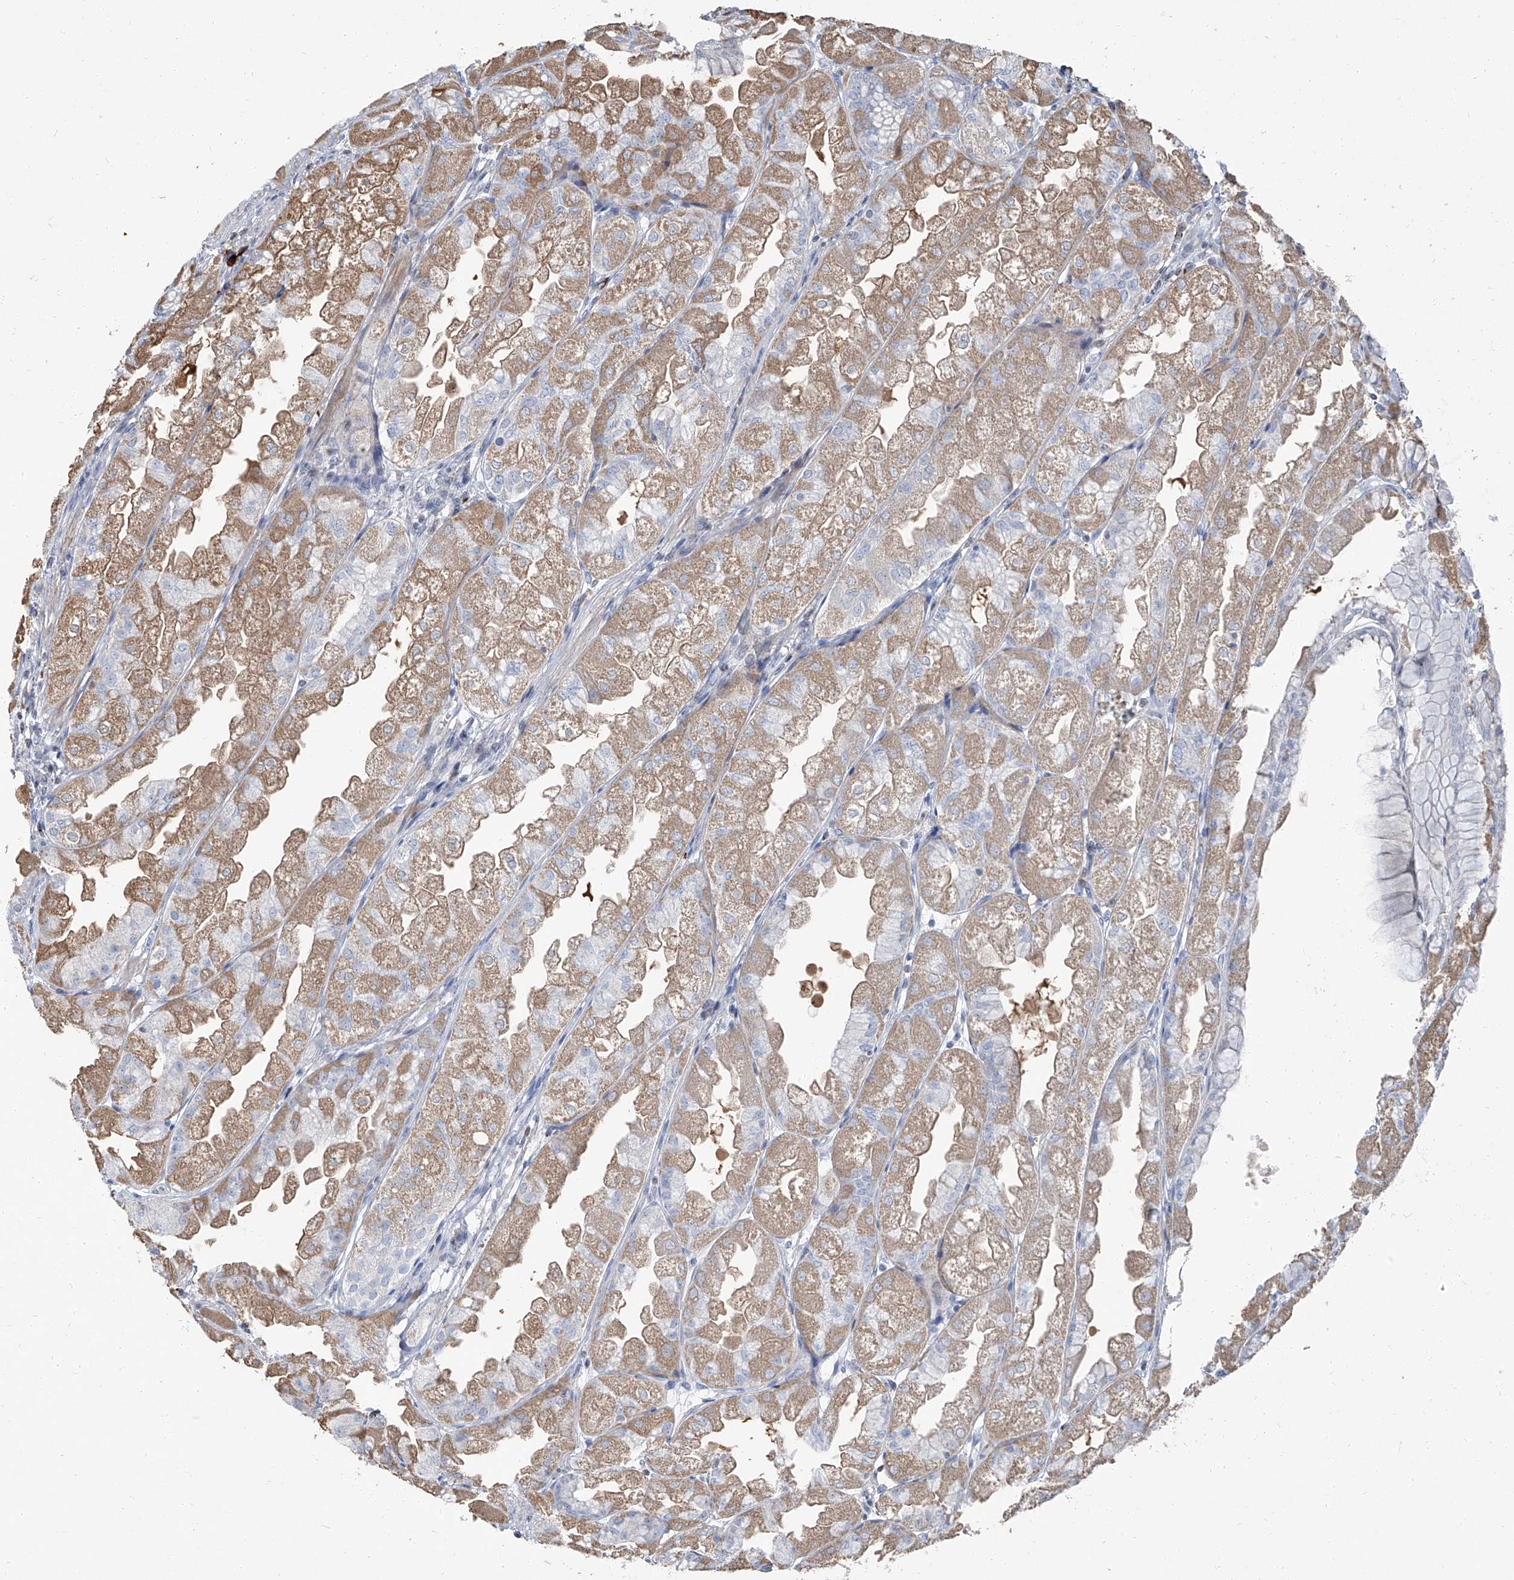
{"staining": {"intensity": "moderate", "quantity": "25%-75%", "location": "cytoplasmic/membranous"}, "tissue": "stomach", "cell_type": "Glandular cells", "image_type": "normal", "snomed": [{"axis": "morphology", "description": "Normal tissue, NOS"}, {"axis": "topography", "description": "Stomach, upper"}], "caption": "Approximately 25%-75% of glandular cells in unremarkable stomach show moderate cytoplasmic/membranous protein expression as visualized by brown immunohistochemical staining.", "gene": "HOXA3", "patient": {"sex": "male", "age": 47}}